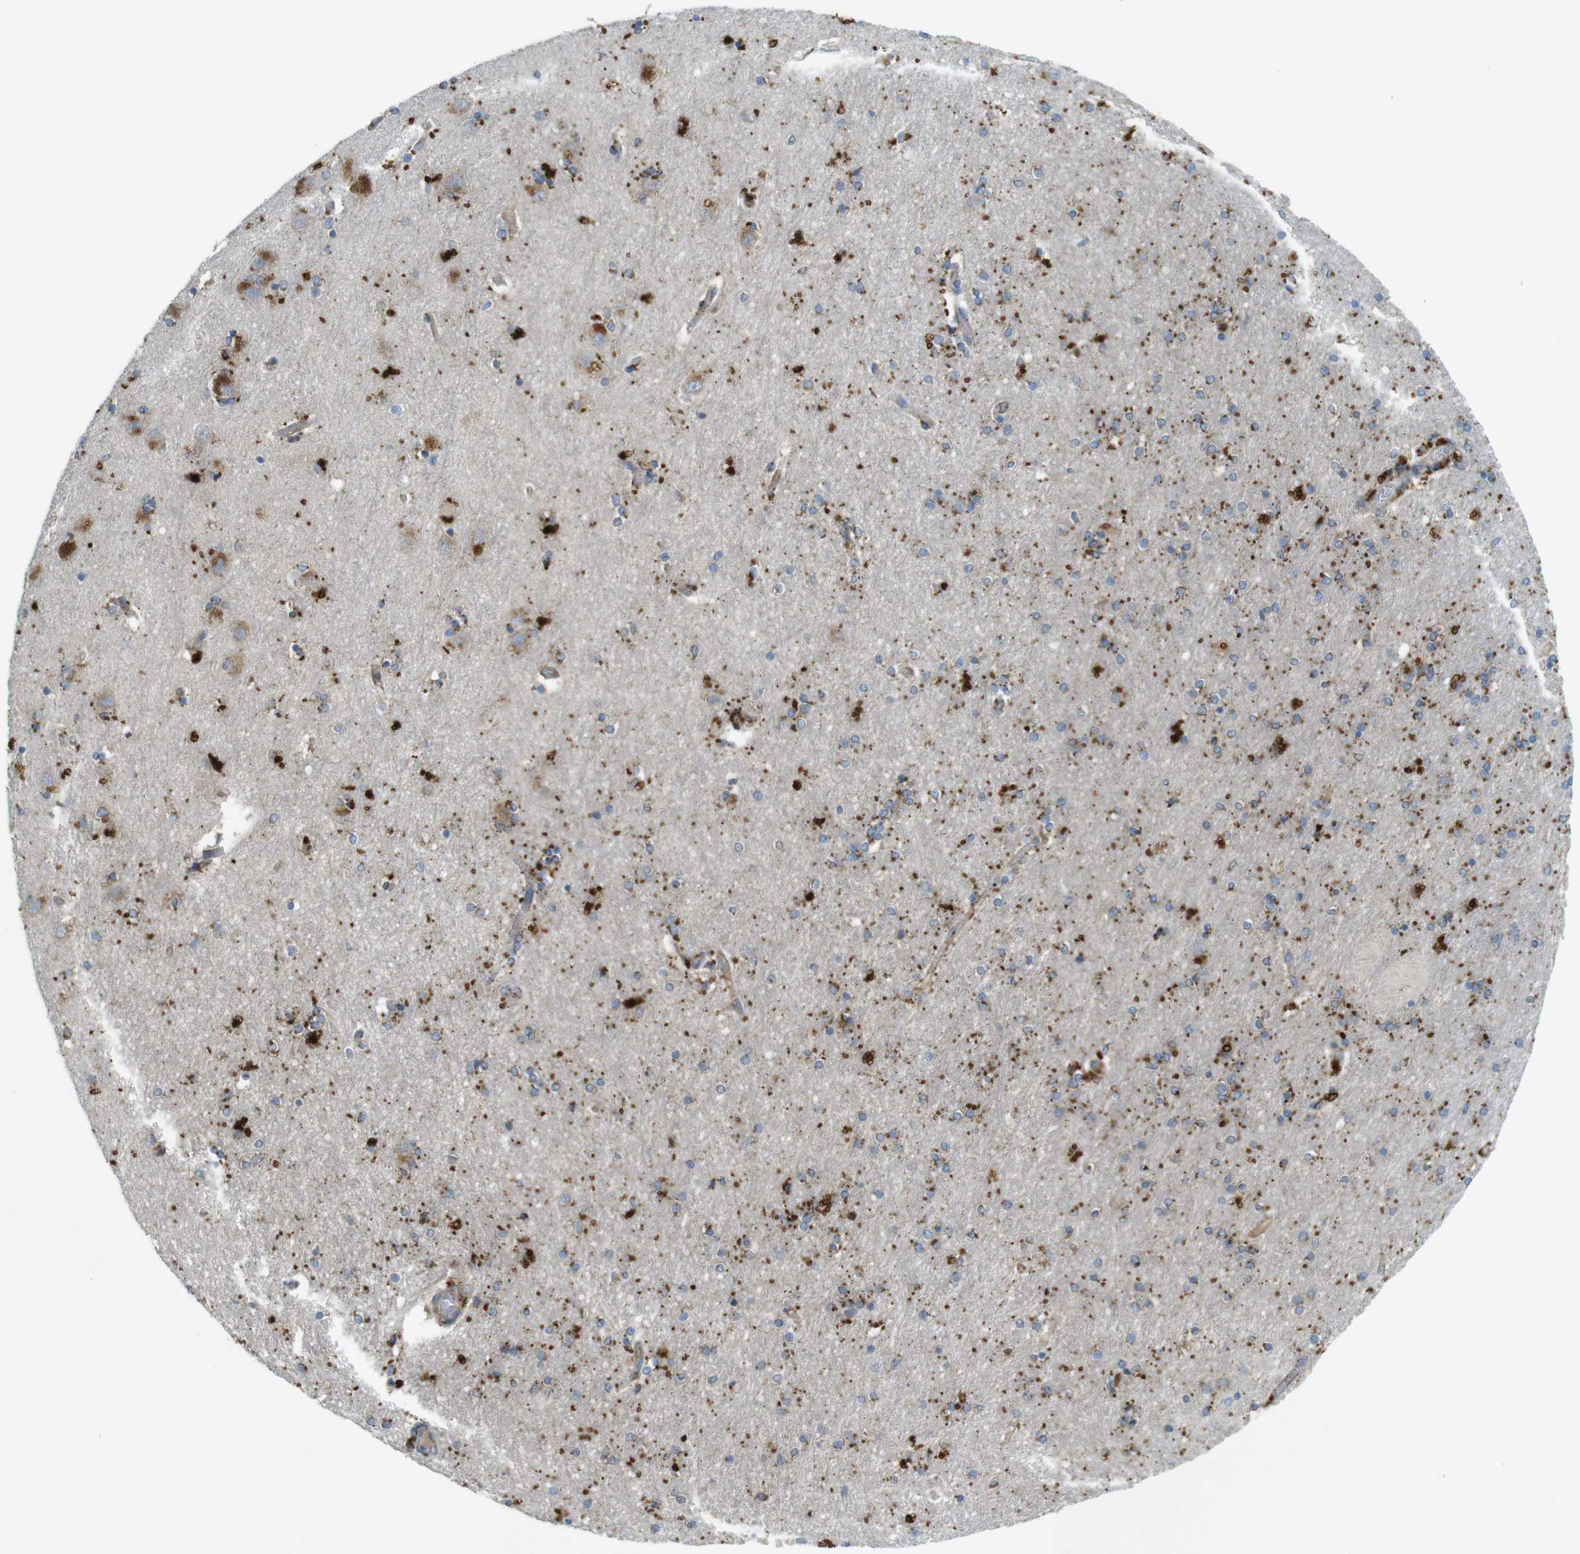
{"staining": {"intensity": "moderate", "quantity": ">75%", "location": "cytoplasmic/membranous"}, "tissue": "hippocampus", "cell_type": "Glial cells", "image_type": "normal", "snomed": [{"axis": "morphology", "description": "Normal tissue, NOS"}, {"axis": "topography", "description": "Hippocampus"}], "caption": "Immunohistochemistry staining of normal hippocampus, which shows medium levels of moderate cytoplasmic/membranous staining in about >75% of glial cells indicating moderate cytoplasmic/membranous protein staining. The staining was performed using DAB (3,3'-diaminobenzidine) (brown) for protein detection and nuclei were counterstained in hematoxylin (blue).", "gene": "LAMP1", "patient": {"sex": "female", "age": 54}}